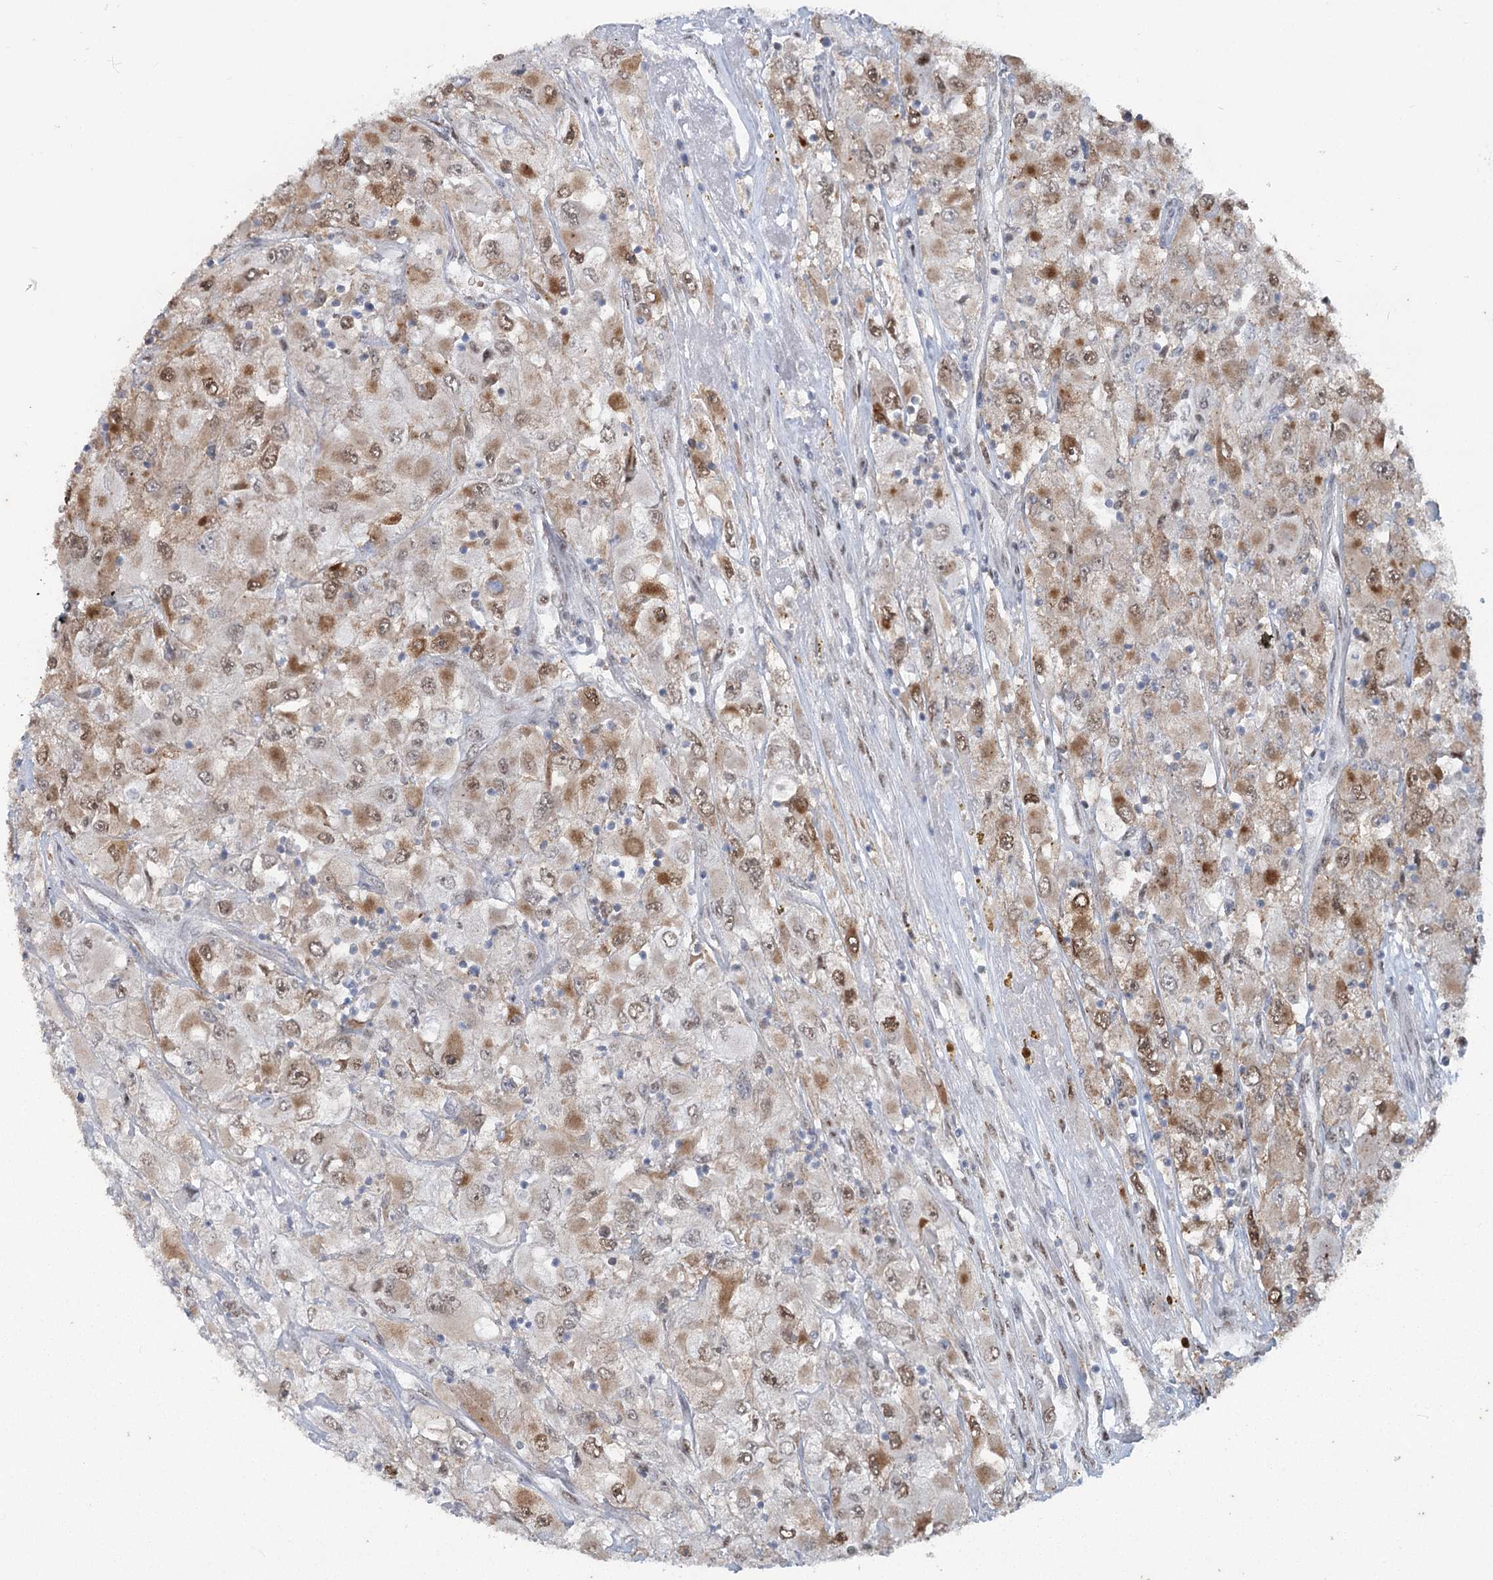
{"staining": {"intensity": "moderate", "quantity": ">75%", "location": "cytoplasmic/membranous,nuclear"}, "tissue": "renal cancer", "cell_type": "Tumor cells", "image_type": "cancer", "snomed": [{"axis": "morphology", "description": "Adenocarcinoma, NOS"}, {"axis": "topography", "description": "Kidney"}], "caption": "This is an image of immunohistochemistry staining of adenocarcinoma (renal), which shows moderate expression in the cytoplasmic/membranous and nuclear of tumor cells.", "gene": "MTG1", "patient": {"sex": "female", "age": 52}}